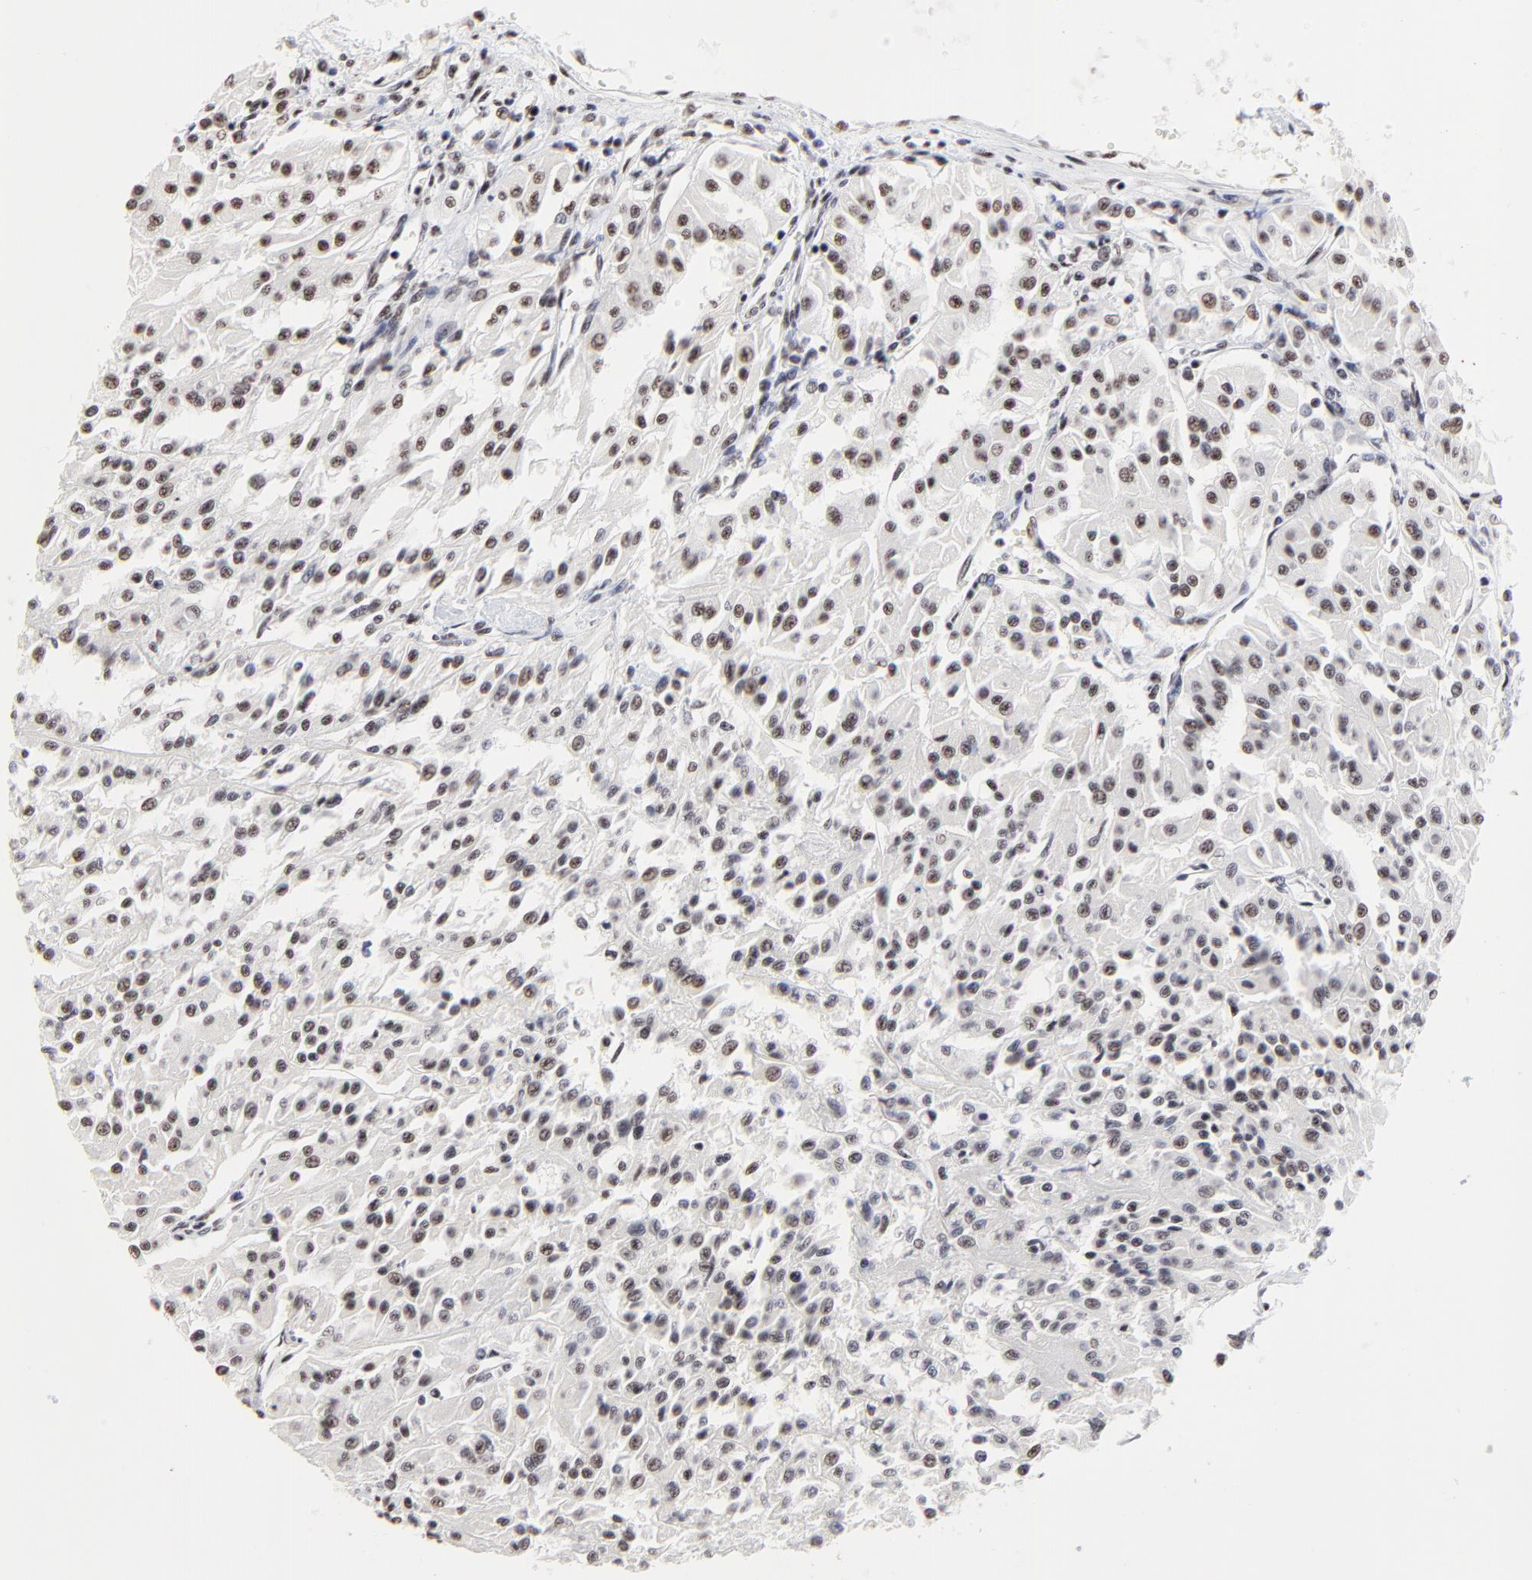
{"staining": {"intensity": "weak", "quantity": "<25%", "location": "nuclear"}, "tissue": "renal cancer", "cell_type": "Tumor cells", "image_type": "cancer", "snomed": [{"axis": "morphology", "description": "Adenocarcinoma, NOS"}, {"axis": "topography", "description": "Kidney"}], "caption": "Renal adenocarcinoma was stained to show a protein in brown. There is no significant staining in tumor cells.", "gene": "MBD4", "patient": {"sex": "male", "age": 78}}